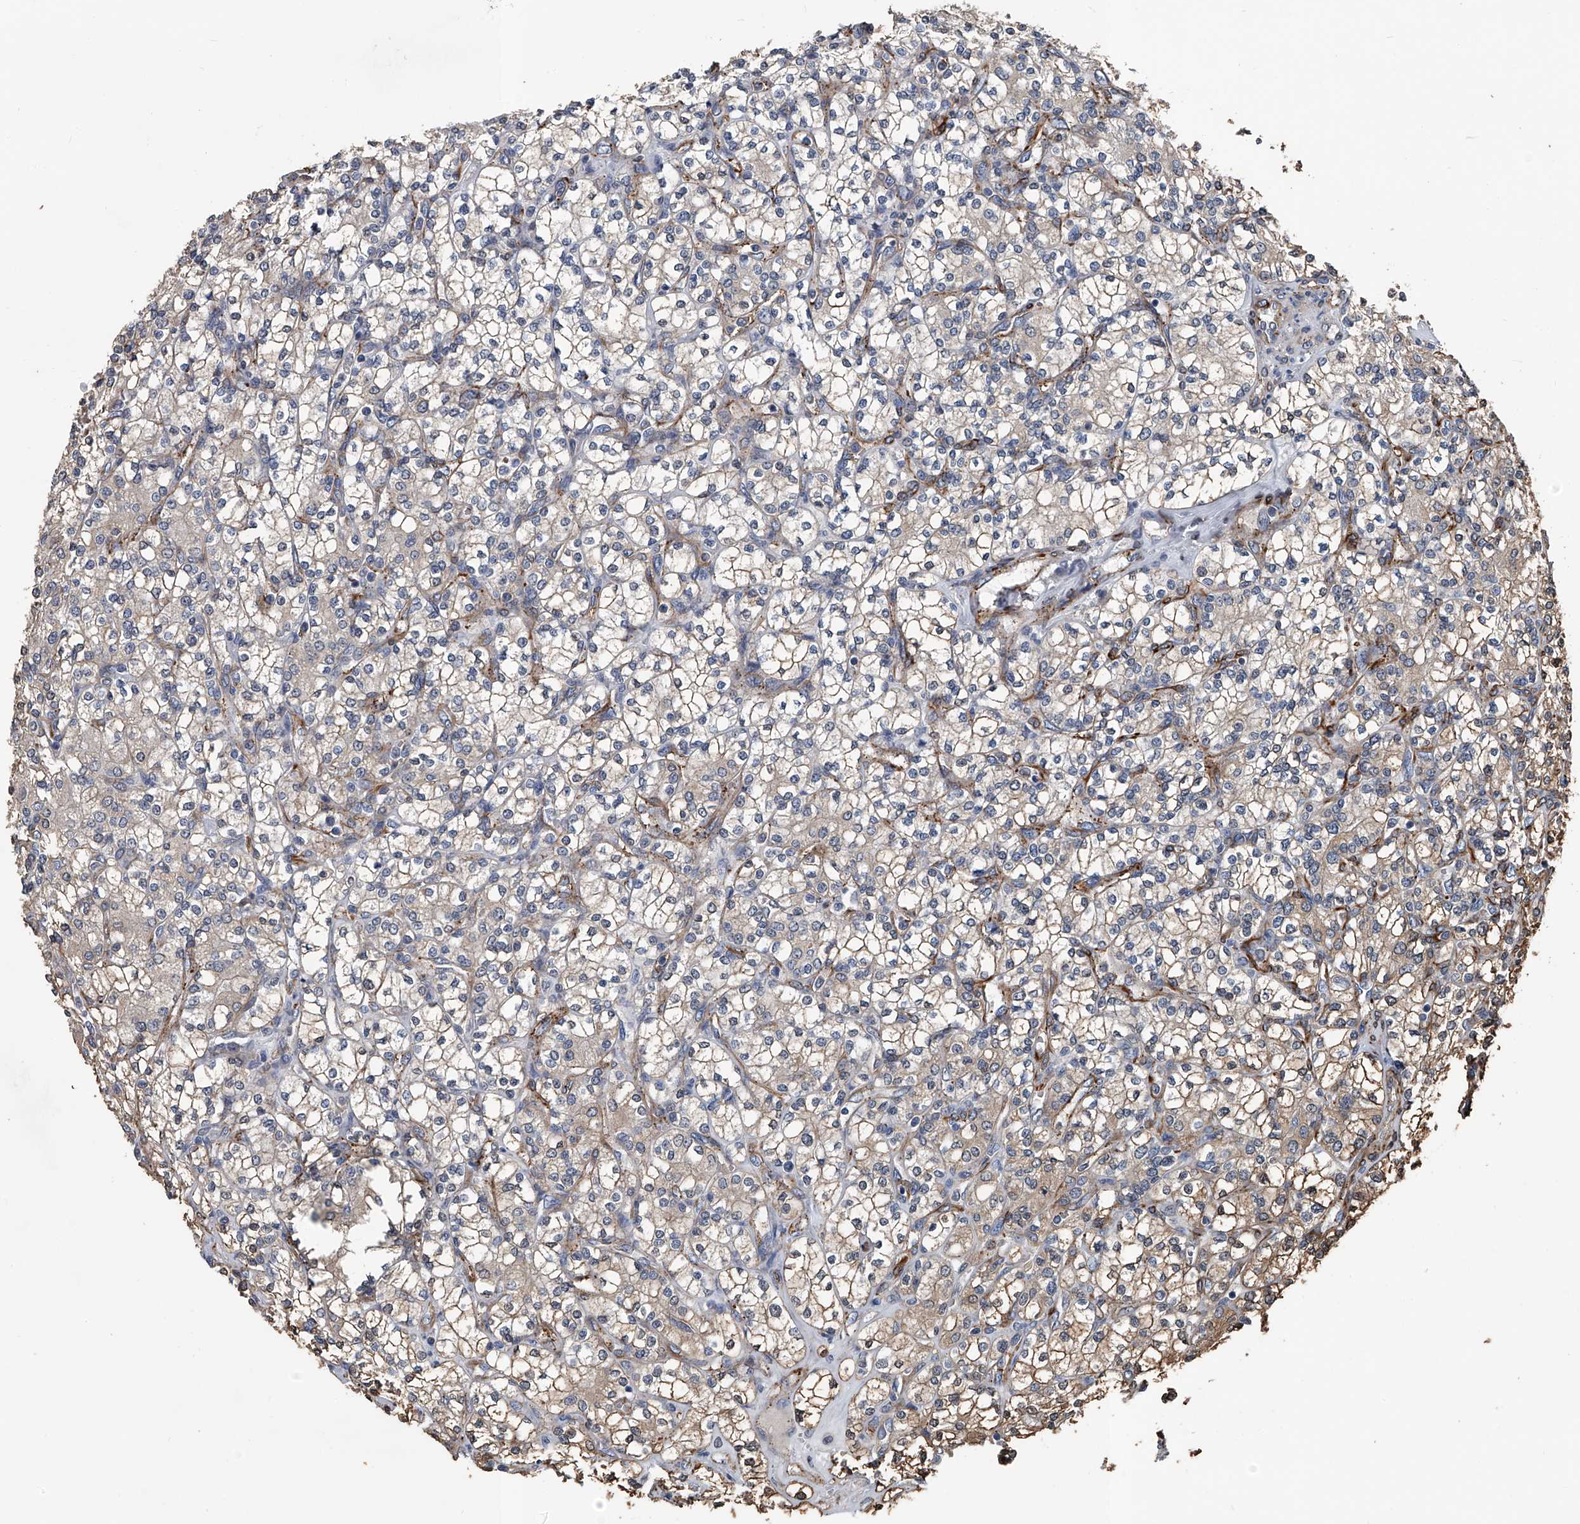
{"staining": {"intensity": "weak", "quantity": "<25%", "location": "cytoplasmic/membranous"}, "tissue": "renal cancer", "cell_type": "Tumor cells", "image_type": "cancer", "snomed": [{"axis": "morphology", "description": "Adenocarcinoma, NOS"}, {"axis": "topography", "description": "Kidney"}], "caption": "An immunohistochemistry micrograph of adenocarcinoma (renal) is shown. There is no staining in tumor cells of adenocarcinoma (renal).", "gene": "LDLRAD2", "patient": {"sex": "male", "age": 77}}